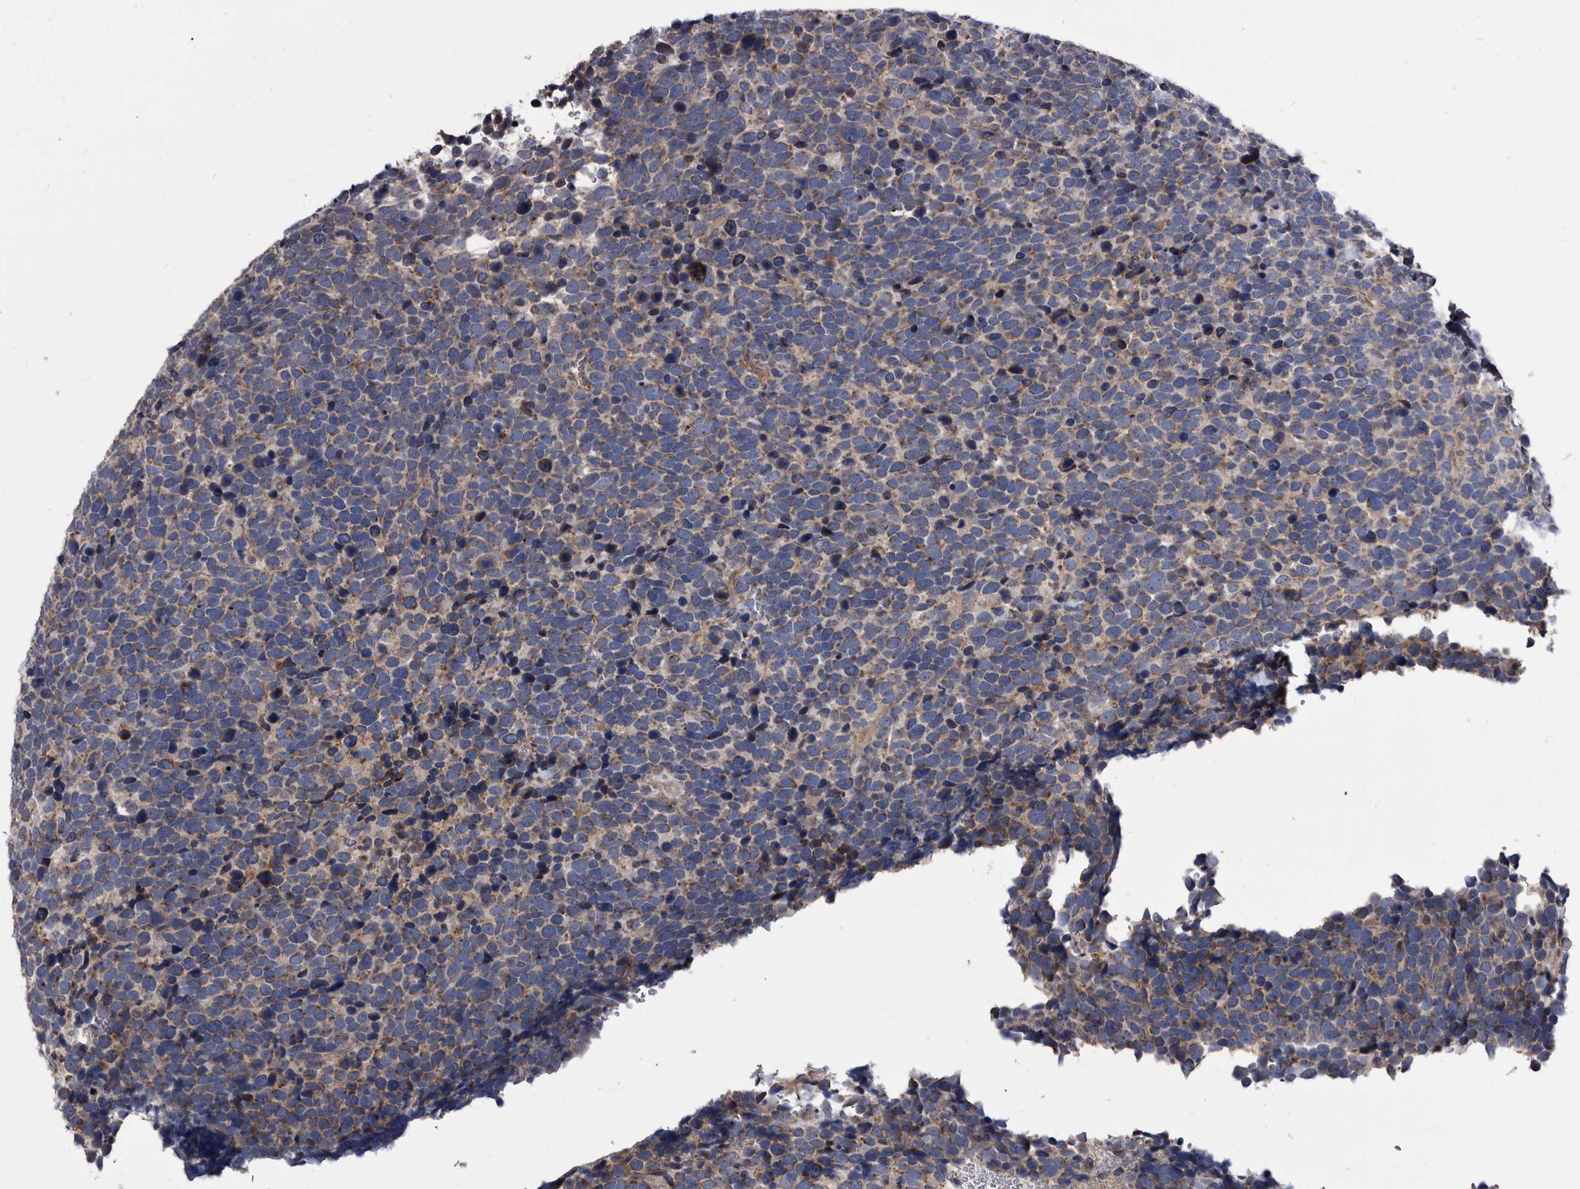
{"staining": {"intensity": "weak", "quantity": ">75%", "location": "cytoplasmic/membranous"}, "tissue": "urothelial cancer", "cell_type": "Tumor cells", "image_type": "cancer", "snomed": [{"axis": "morphology", "description": "Urothelial carcinoma, High grade"}, {"axis": "topography", "description": "Urinary bladder"}], "caption": "Immunohistochemical staining of human urothelial carcinoma (high-grade) shows low levels of weak cytoplasmic/membranous expression in about >75% of tumor cells. (Brightfield microscopy of DAB IHC at high magnification).", "gene": "DTNBP1", "patient": {"sex": "female", "age": 82}}